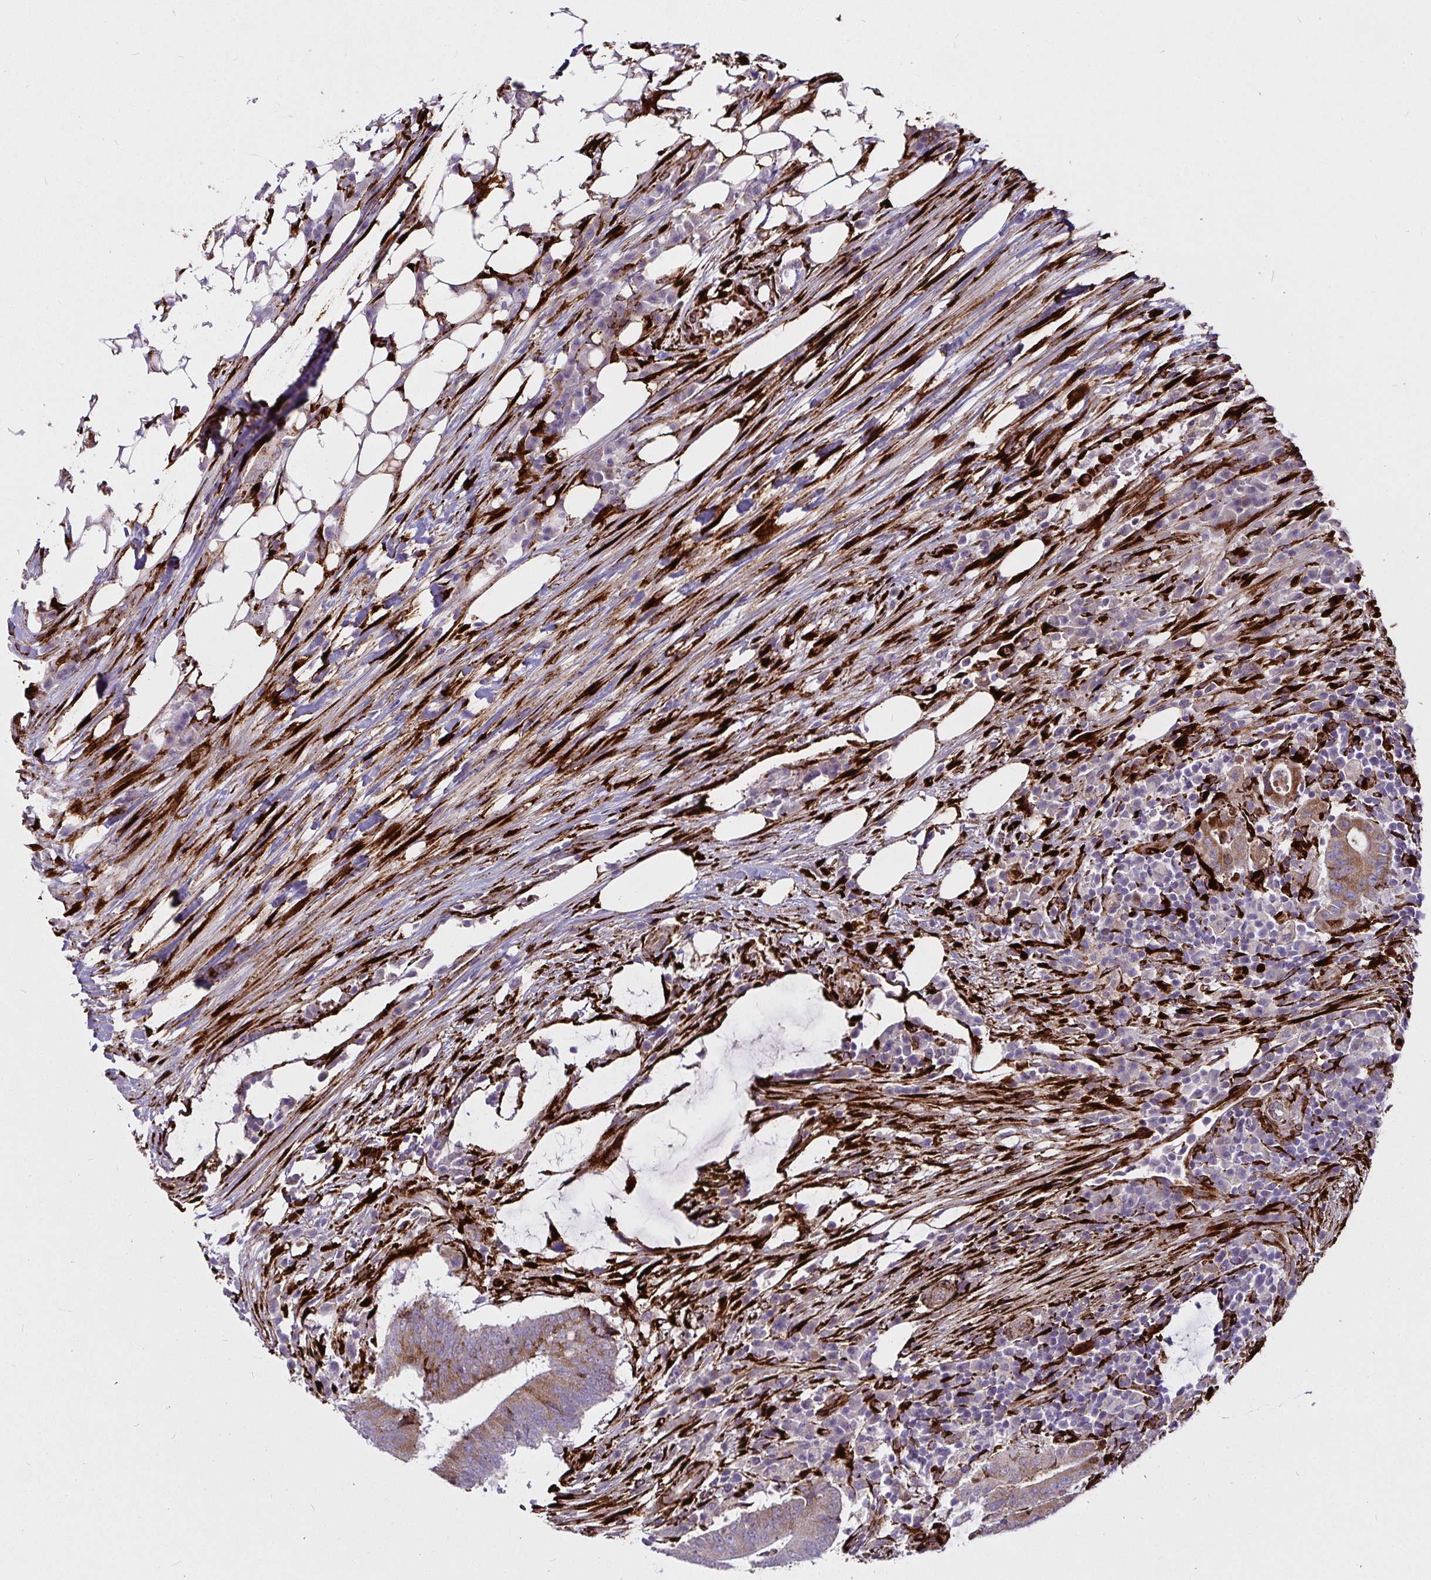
{"staining": {"intensity": "moderate", "quantity": ">75%", "location": "cytoplasmic/membranous"}, "tissue": "colorectal cancer", "cell_type": "Tumor cells", "image_type": "cancer", "snomed": [{"axis": "morphology", "description": "Adenocarcinoma, NOS"}, {"axis": "topography", "description": "Colon"}], "caption": "Colorectal adenocarcinoma stained for a protein displays moderate cytoplasmic/membranous positivity in tumor cells. (DAB (3,3'-diaminobenzidine) IHC, brown staining for protein, blue staining for nuclei).", "gene": "P4HA2", "patient": {"sex": "female", "age": 43}}